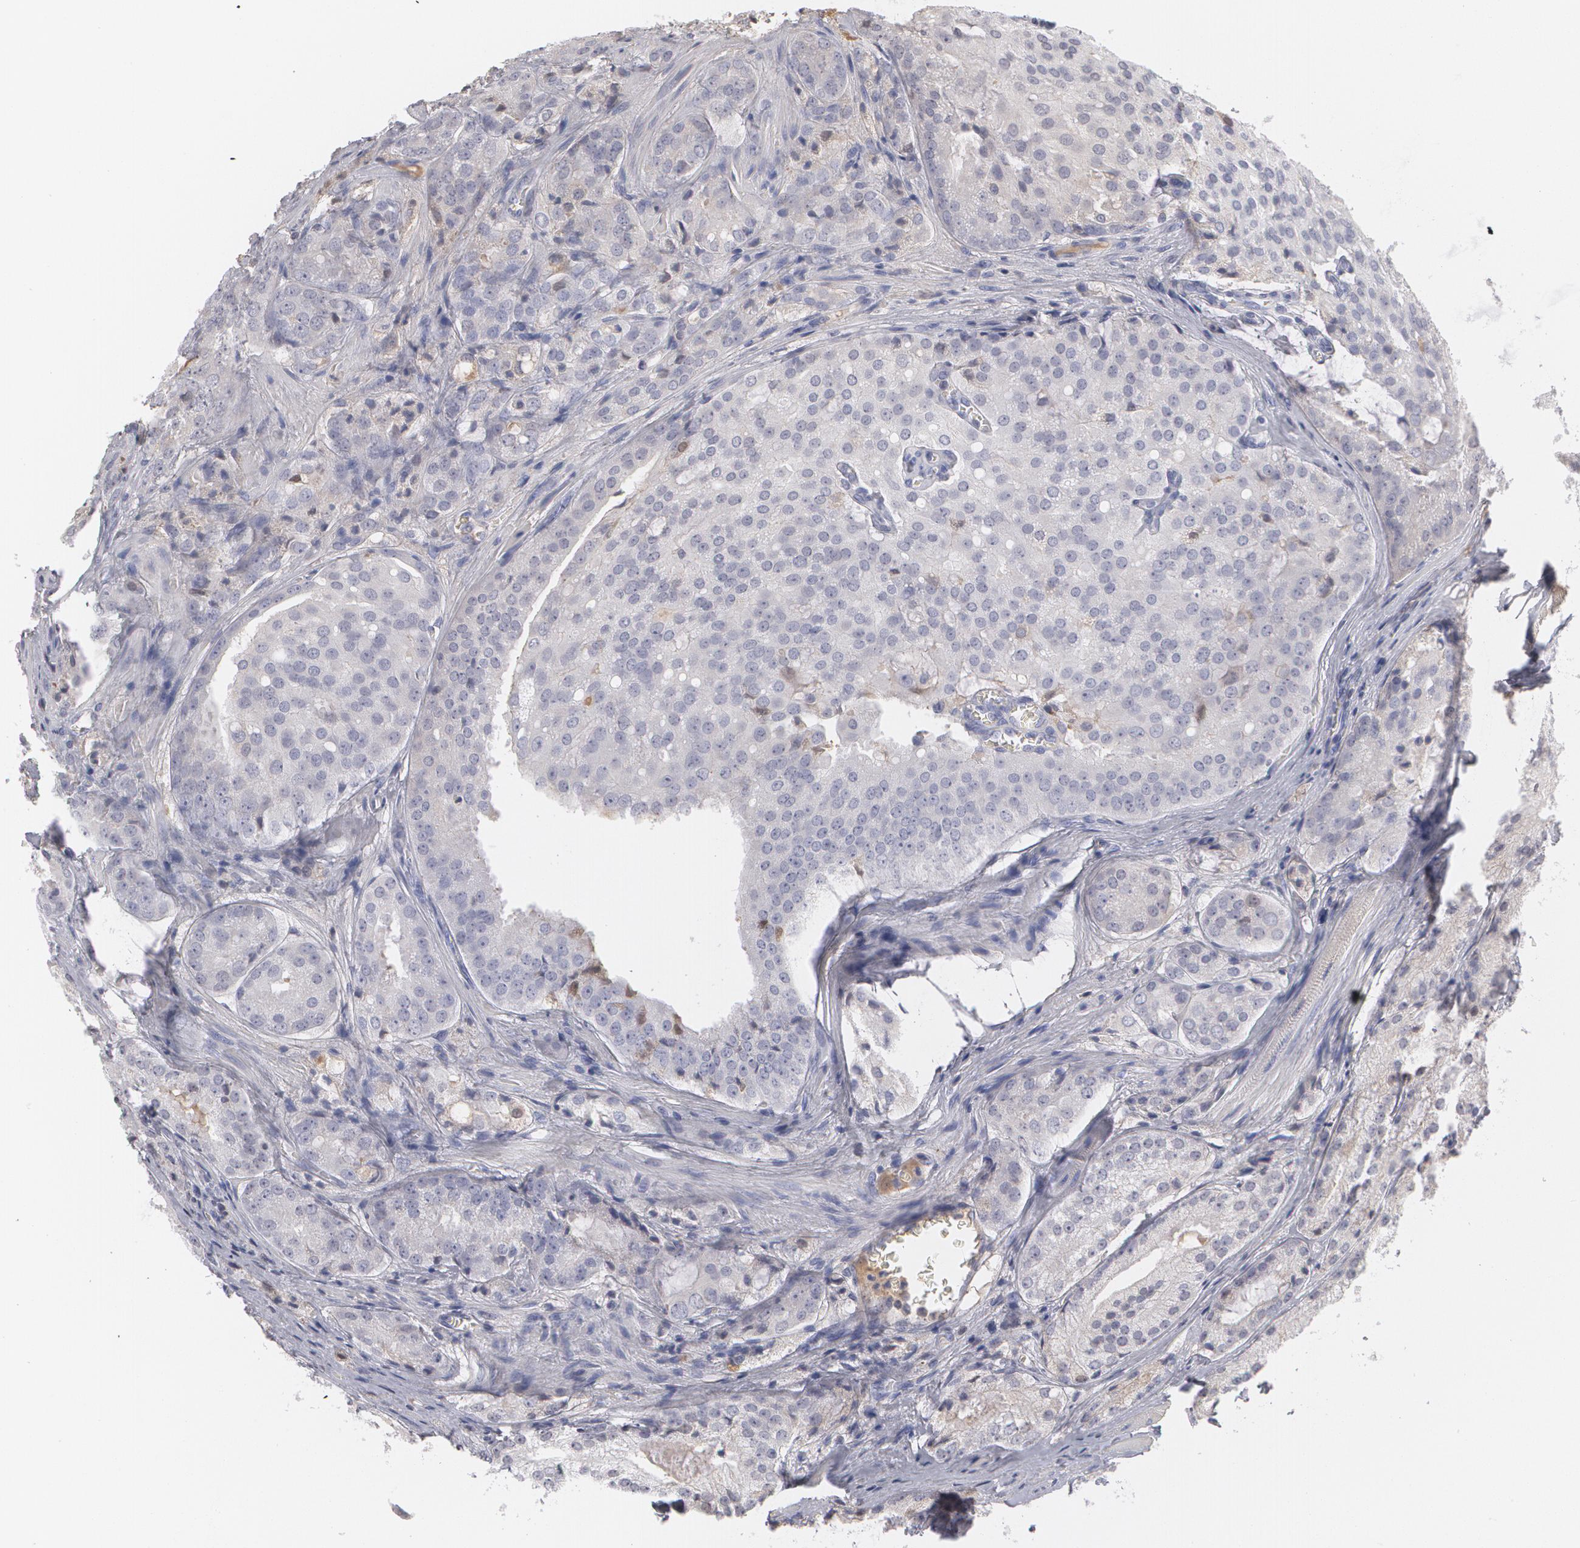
{"staining": {"intensity": "weak", "quantity": "<25%", "location": "cytoplasmic/membranous"}, "tissue": "prostate cancer", "cell_type": "Tumor cells", "image_type": "cancer", "snomed": [{"axis": "morphology", "description": "Adenocarcinoma, Medium grade"}, {"axis": "topography", "description": "Prostate"}], "caption": "Tumor cells are negative for protein expression in human prostate medium-grade adenocarcinoma. (DAB (3,3'-diaminobenzidine) immunohistochemistry visualized using brightfield microscopy, high magnification).", "gene": "SERPINA1", "patient": {"sex": "male", "age": 60}}